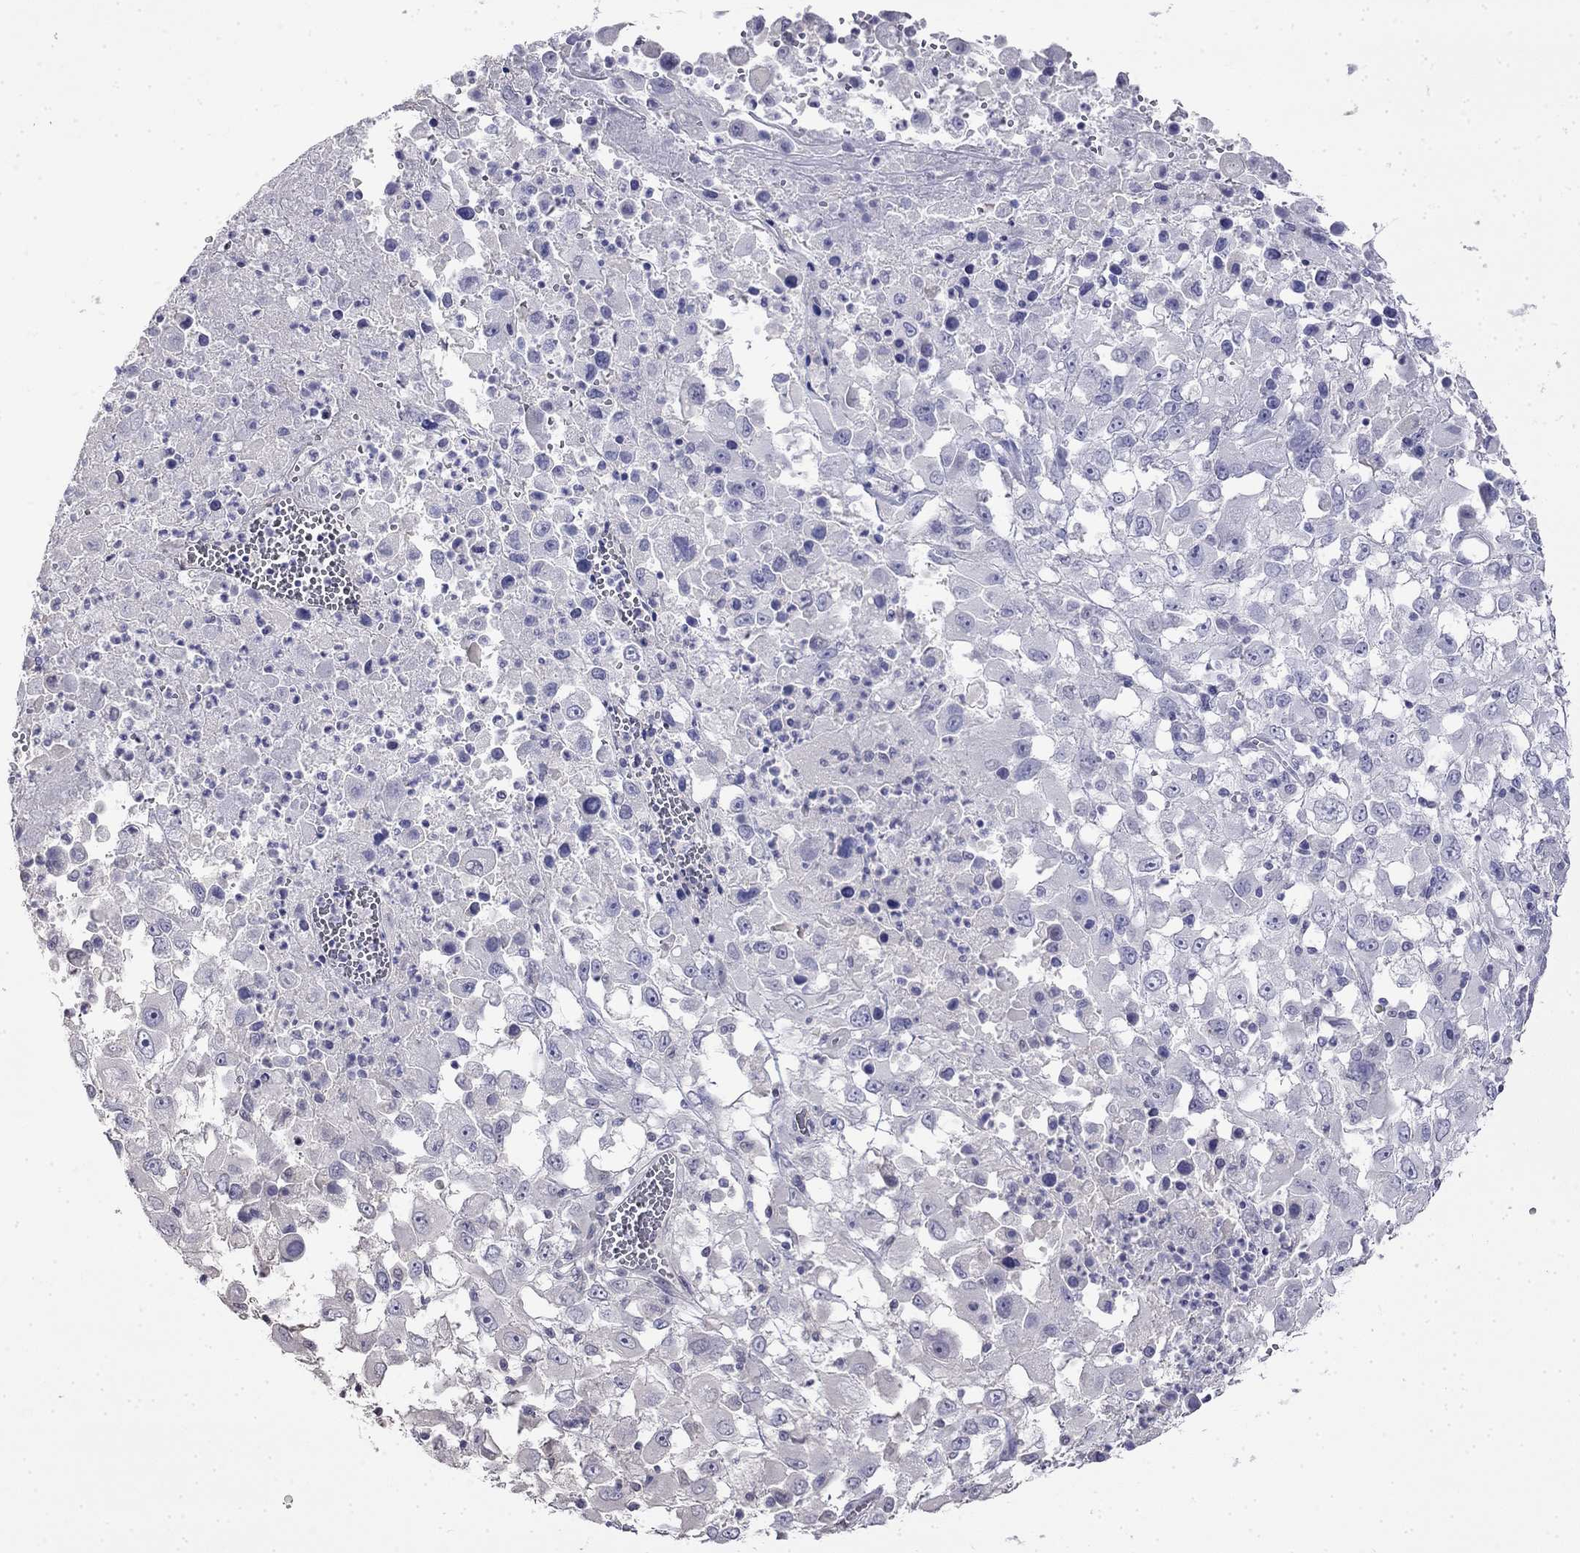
{"staining": {"intensity": "negative", "quantity": "none", "location": "none"}, "tissue": "melanoma", "cell_type": "Tumor cells", "image_type": "cancer", "snomed": [{"axis": "morphology", "description": "Malignant melanoma, Metastatic site"}, {"axis": "topography", "description": "Soft tissue"}], "caption": "Tumor cells are negative for protein expression in human malignant melanoma (metastatic site). (DAB (3,3'-diaminobenzidine) immunohistochemistry with hematoxylin counter stain).", "gene": "GUCA1B", "patient": {"sex": "male", "age": 50}}